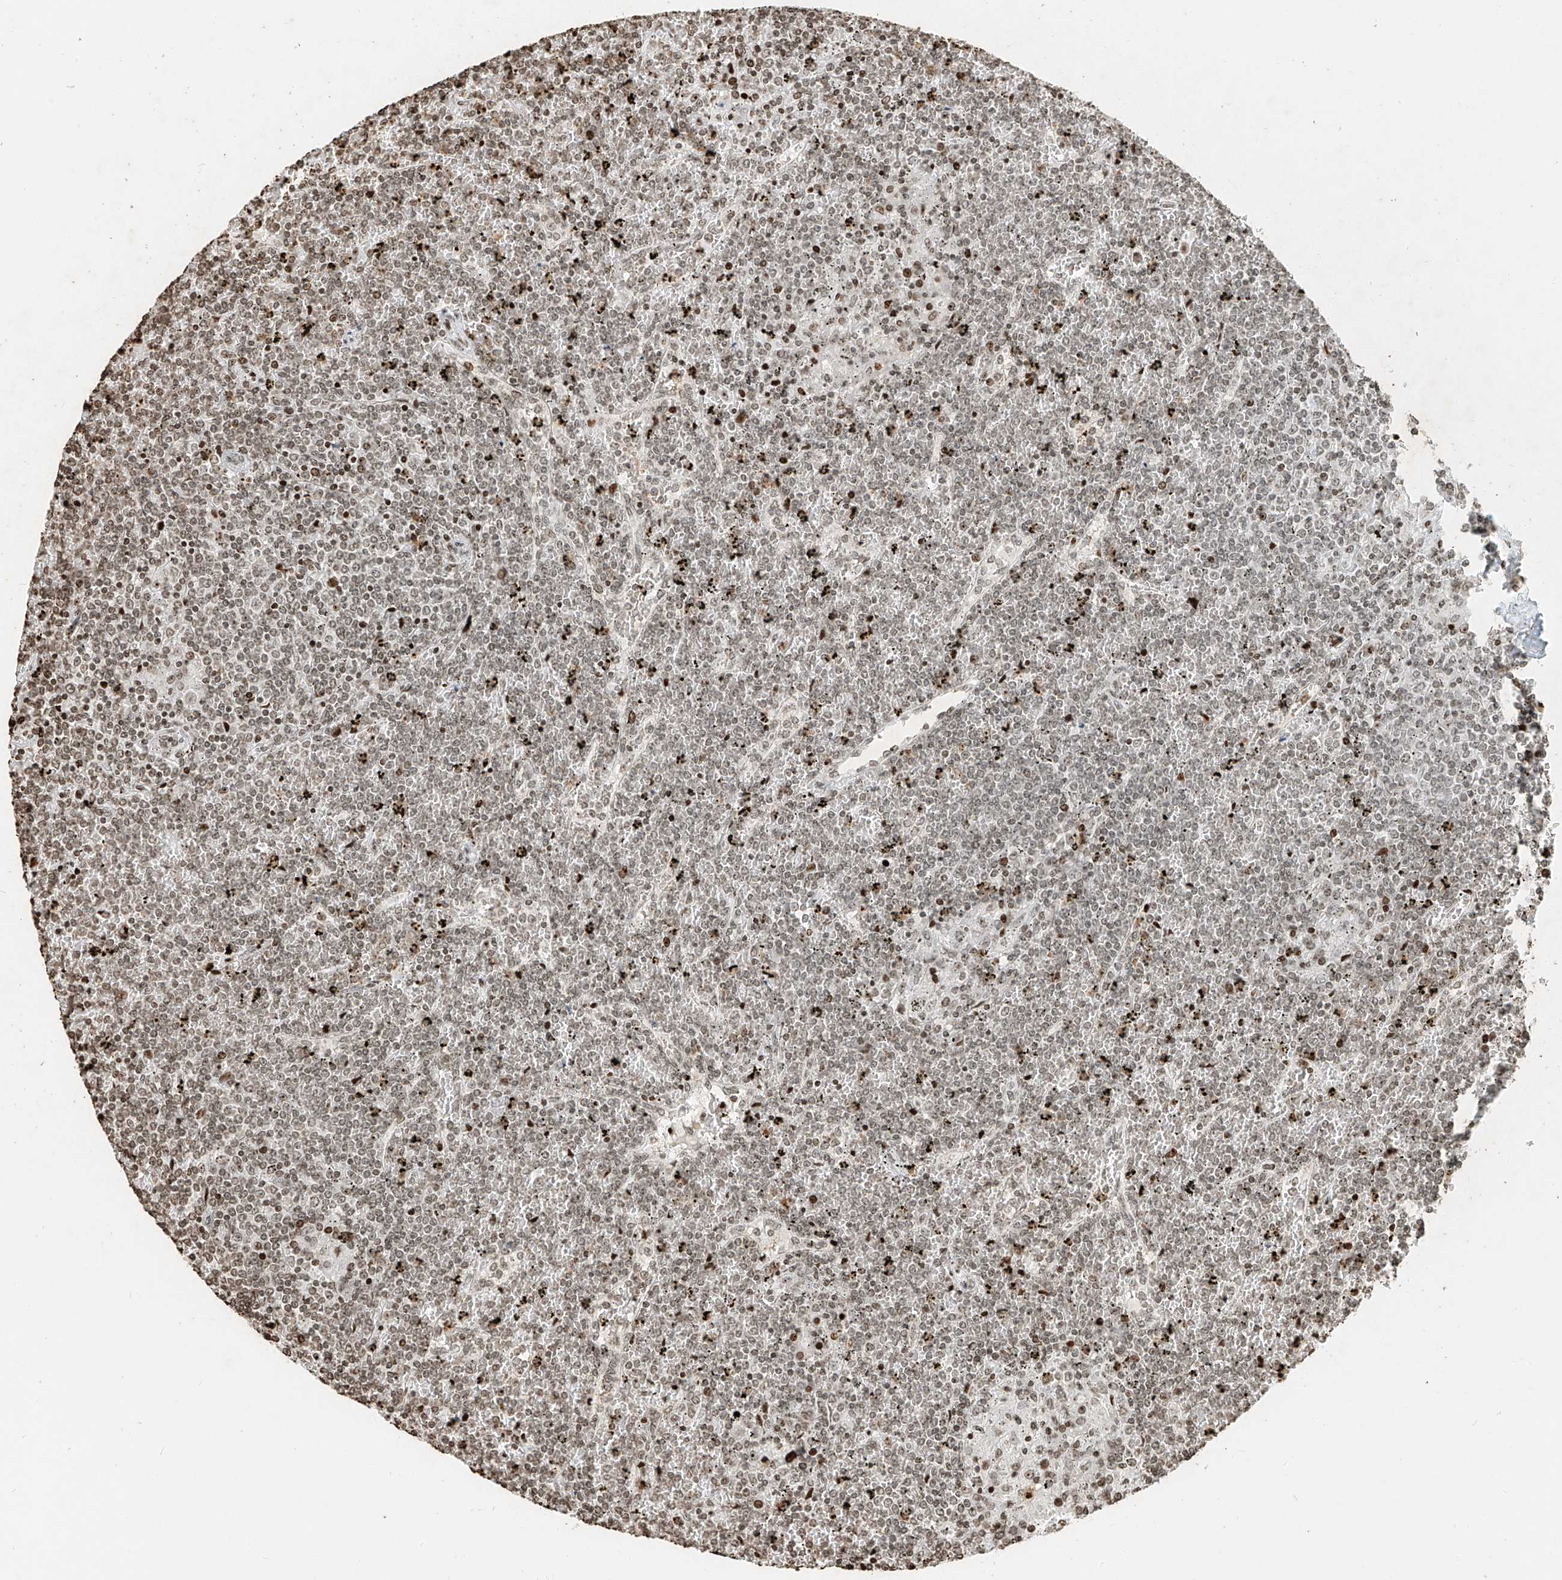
{"staining": {"intensity": "weak", "quantity": ">75%", "location": "nuclear"}, "tissue": "lymphoma", "cell_type": "Tumor cells", "image_type": "cancer", "snomed": [{"axis": "morphology", "description": "Malignant lymphoma, non-Hodgkin's type, Low grade"}, {"axis": "topography", "description": "Spleen"}], "caption": "This is an image of immunohistochemistry (IHC) staining of low-grade malignant lymphoma, non-Hodgkin's type, which shows weak positivity in the nuclear of tumor cells.", "gene": "C17orf58", "patient": {"sex": "female", "age": 19}}